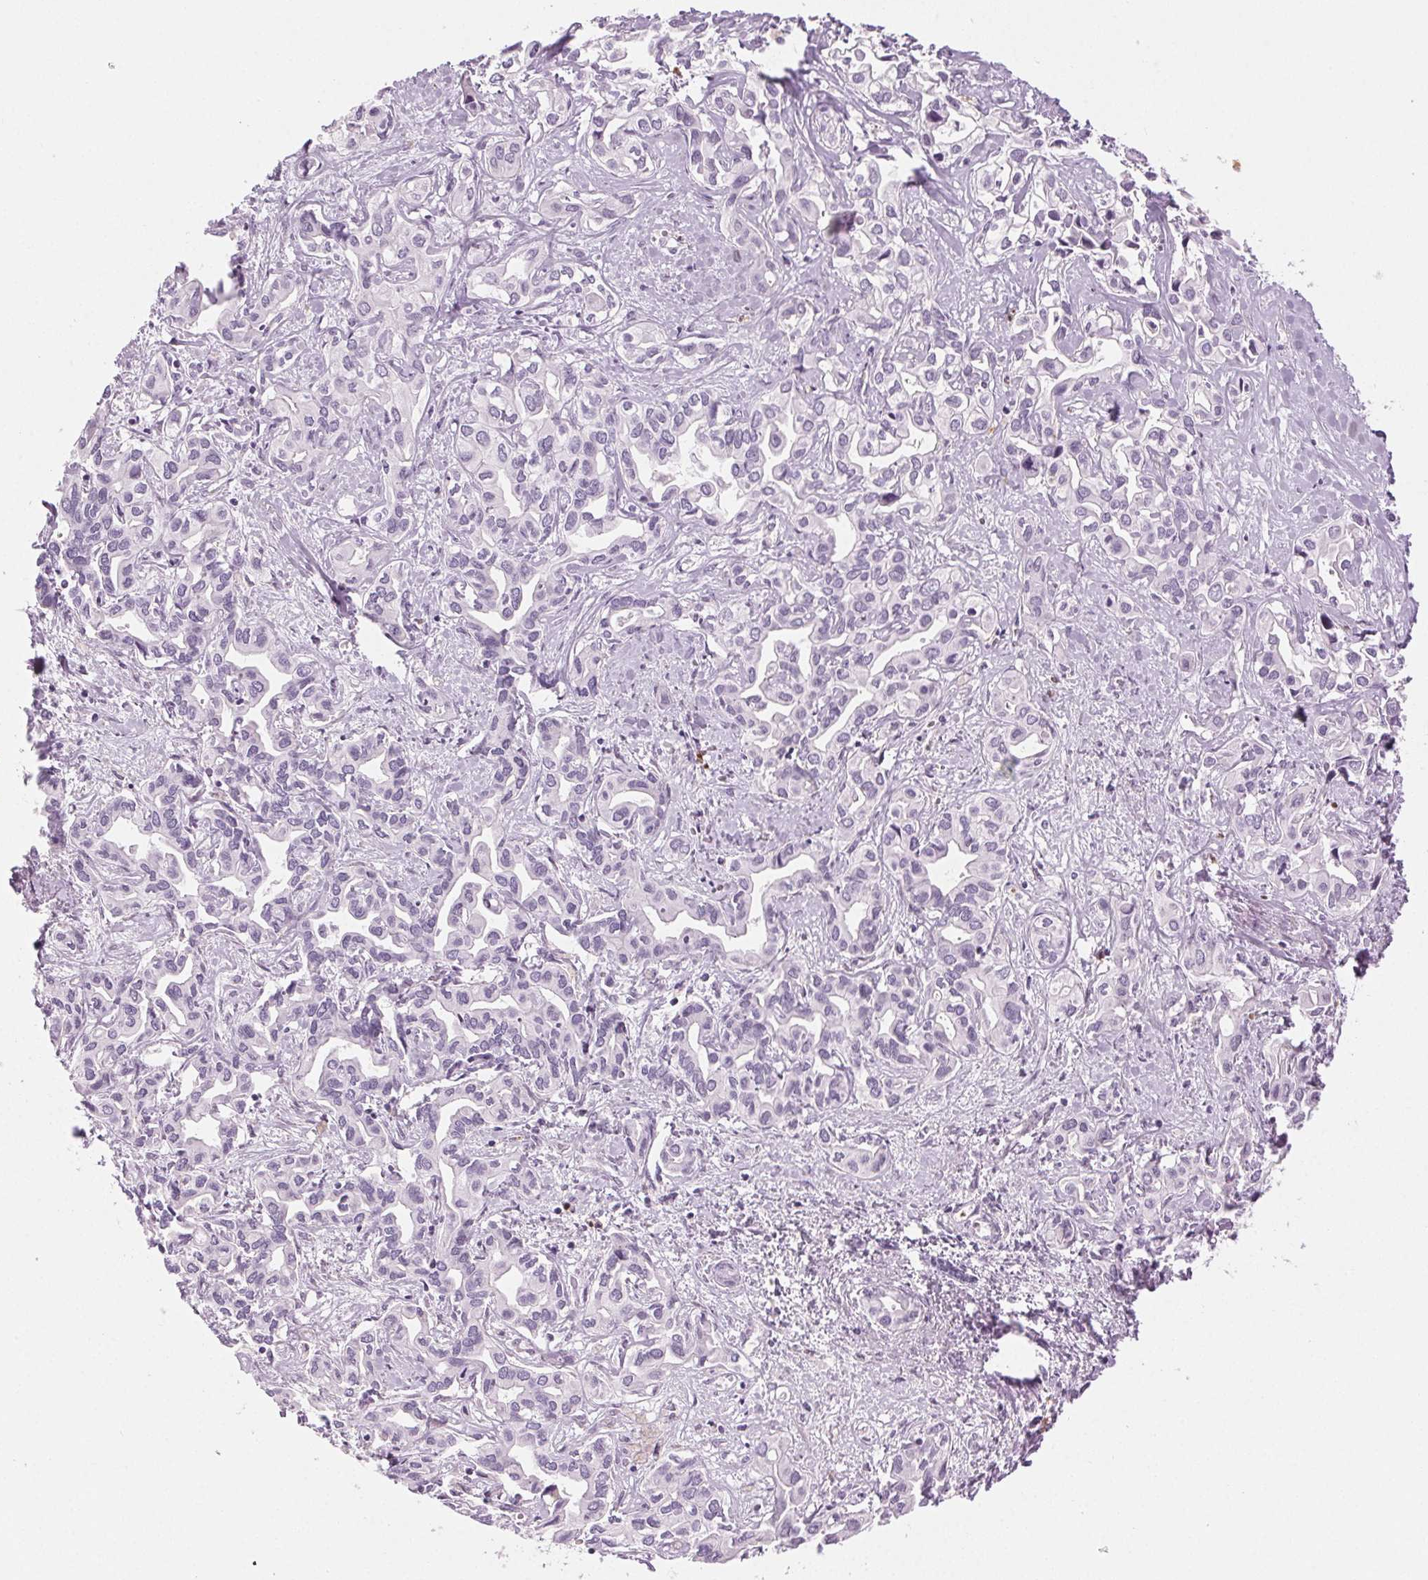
{"staining": {"intensity": "negative", "quantity": "none", "location": "none"}, "tissue": "liver cancer", "cell_type": "Tumor cells", "image_type": "cancer", "snomed": [{"axis": "morphology", "description": "Cholangiocarcinoma"}, {"axis": "topography", "description": "Liver"}], "caption": "Tumor cells are negative for brown protein staining in liver cancer.", "gene": "MPO", "patient": {"sex": "female", "age": 64}}